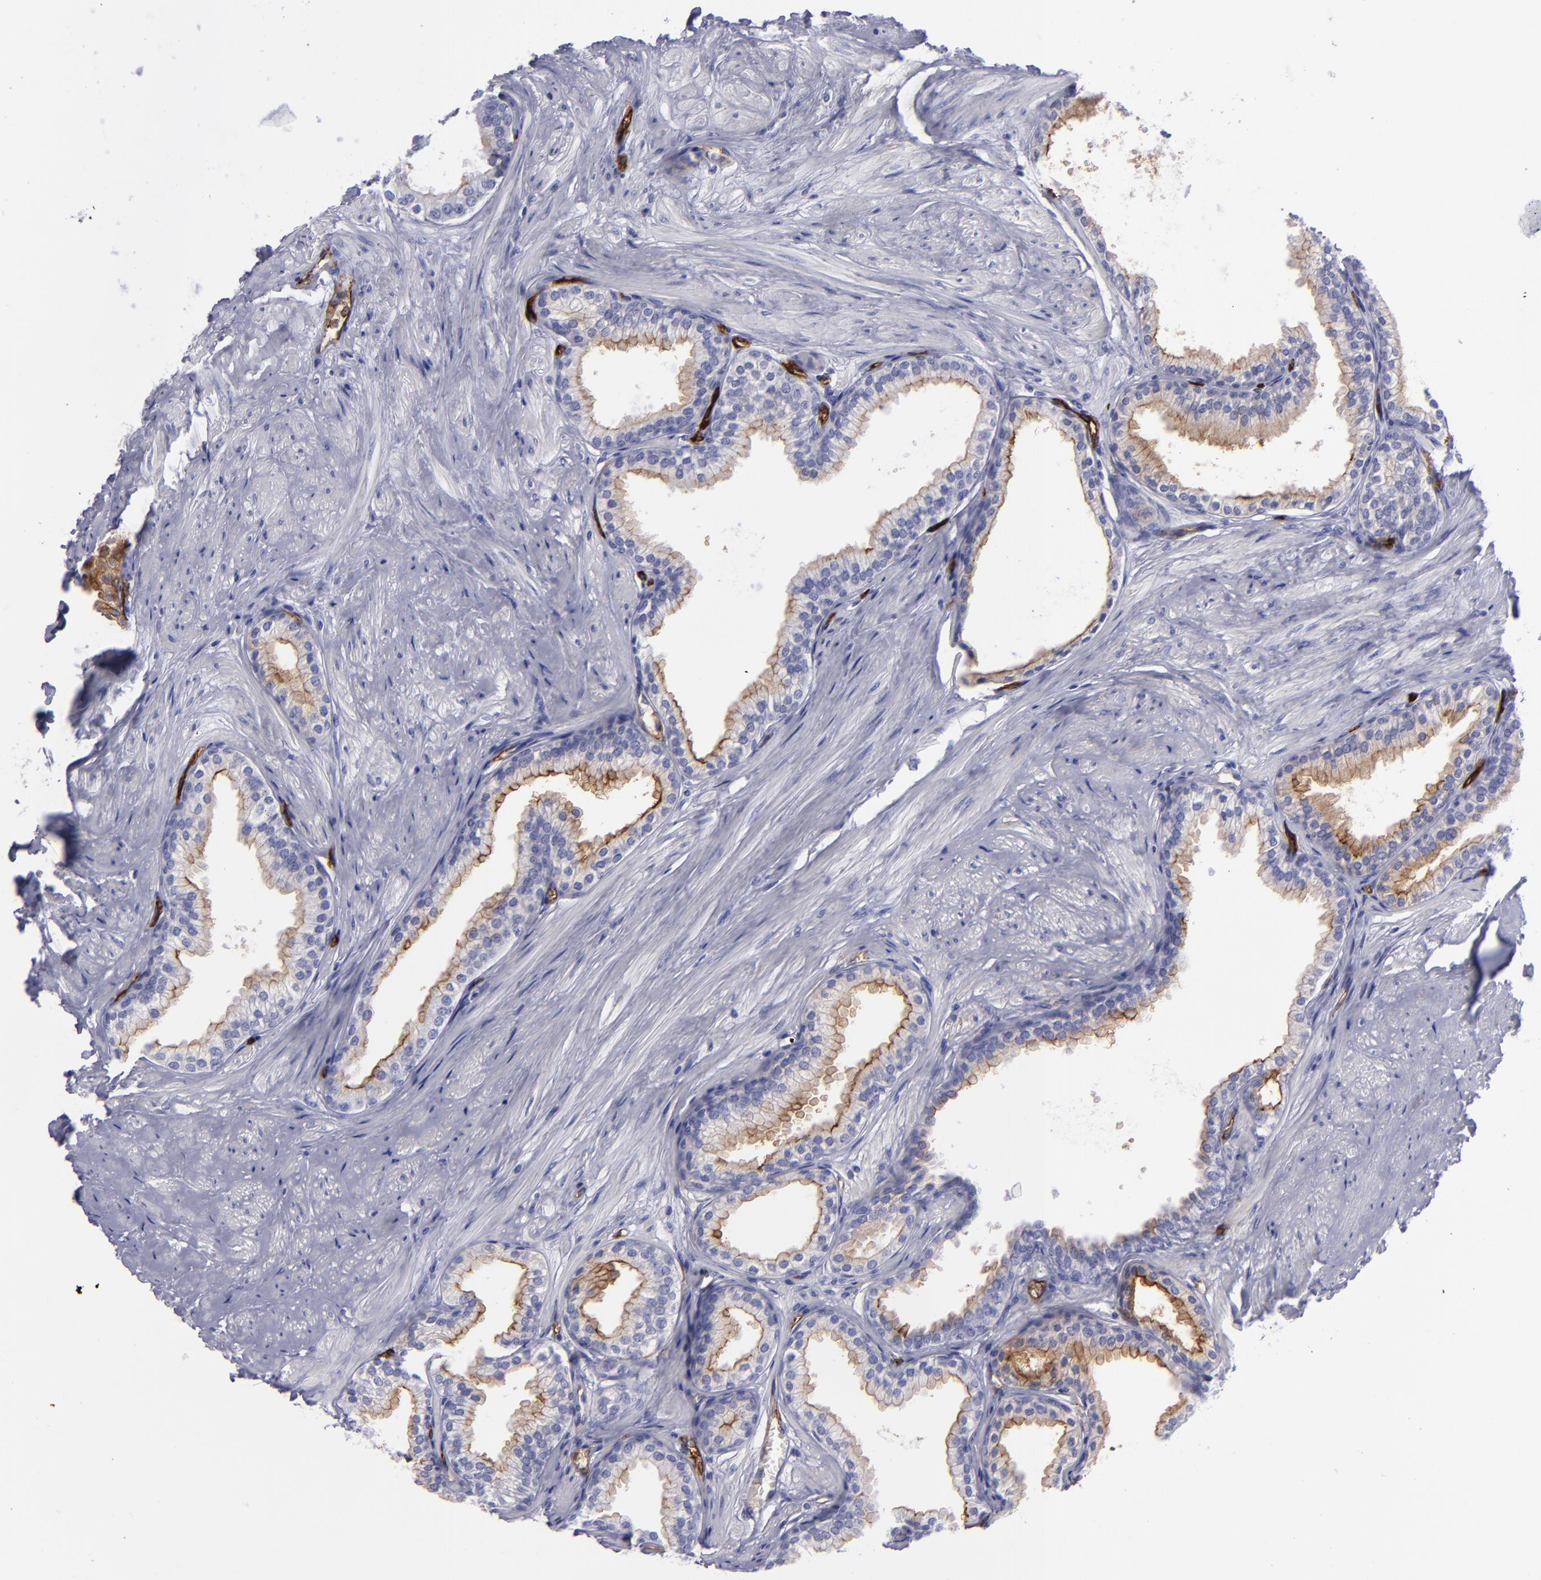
{"staining": {"intensity": "weak", "quantity": "<25%", "location": "cytoplasmic/membranous"}, "tissue": "prostate", "cell_type": "Glandular cells", "image_type": "normal", "snomed": [{"axis": "morphology", "description": "Normal tissue, NOS"}, {"axis": "topography", "description": "Prostate"}], "caption": "This is an immunohistochemistry photomicrograph of unremarkable human prostate. There is no expression in glandular cells.", "gene": "ACE", "patient": {"sex": "male", "age": 64}}